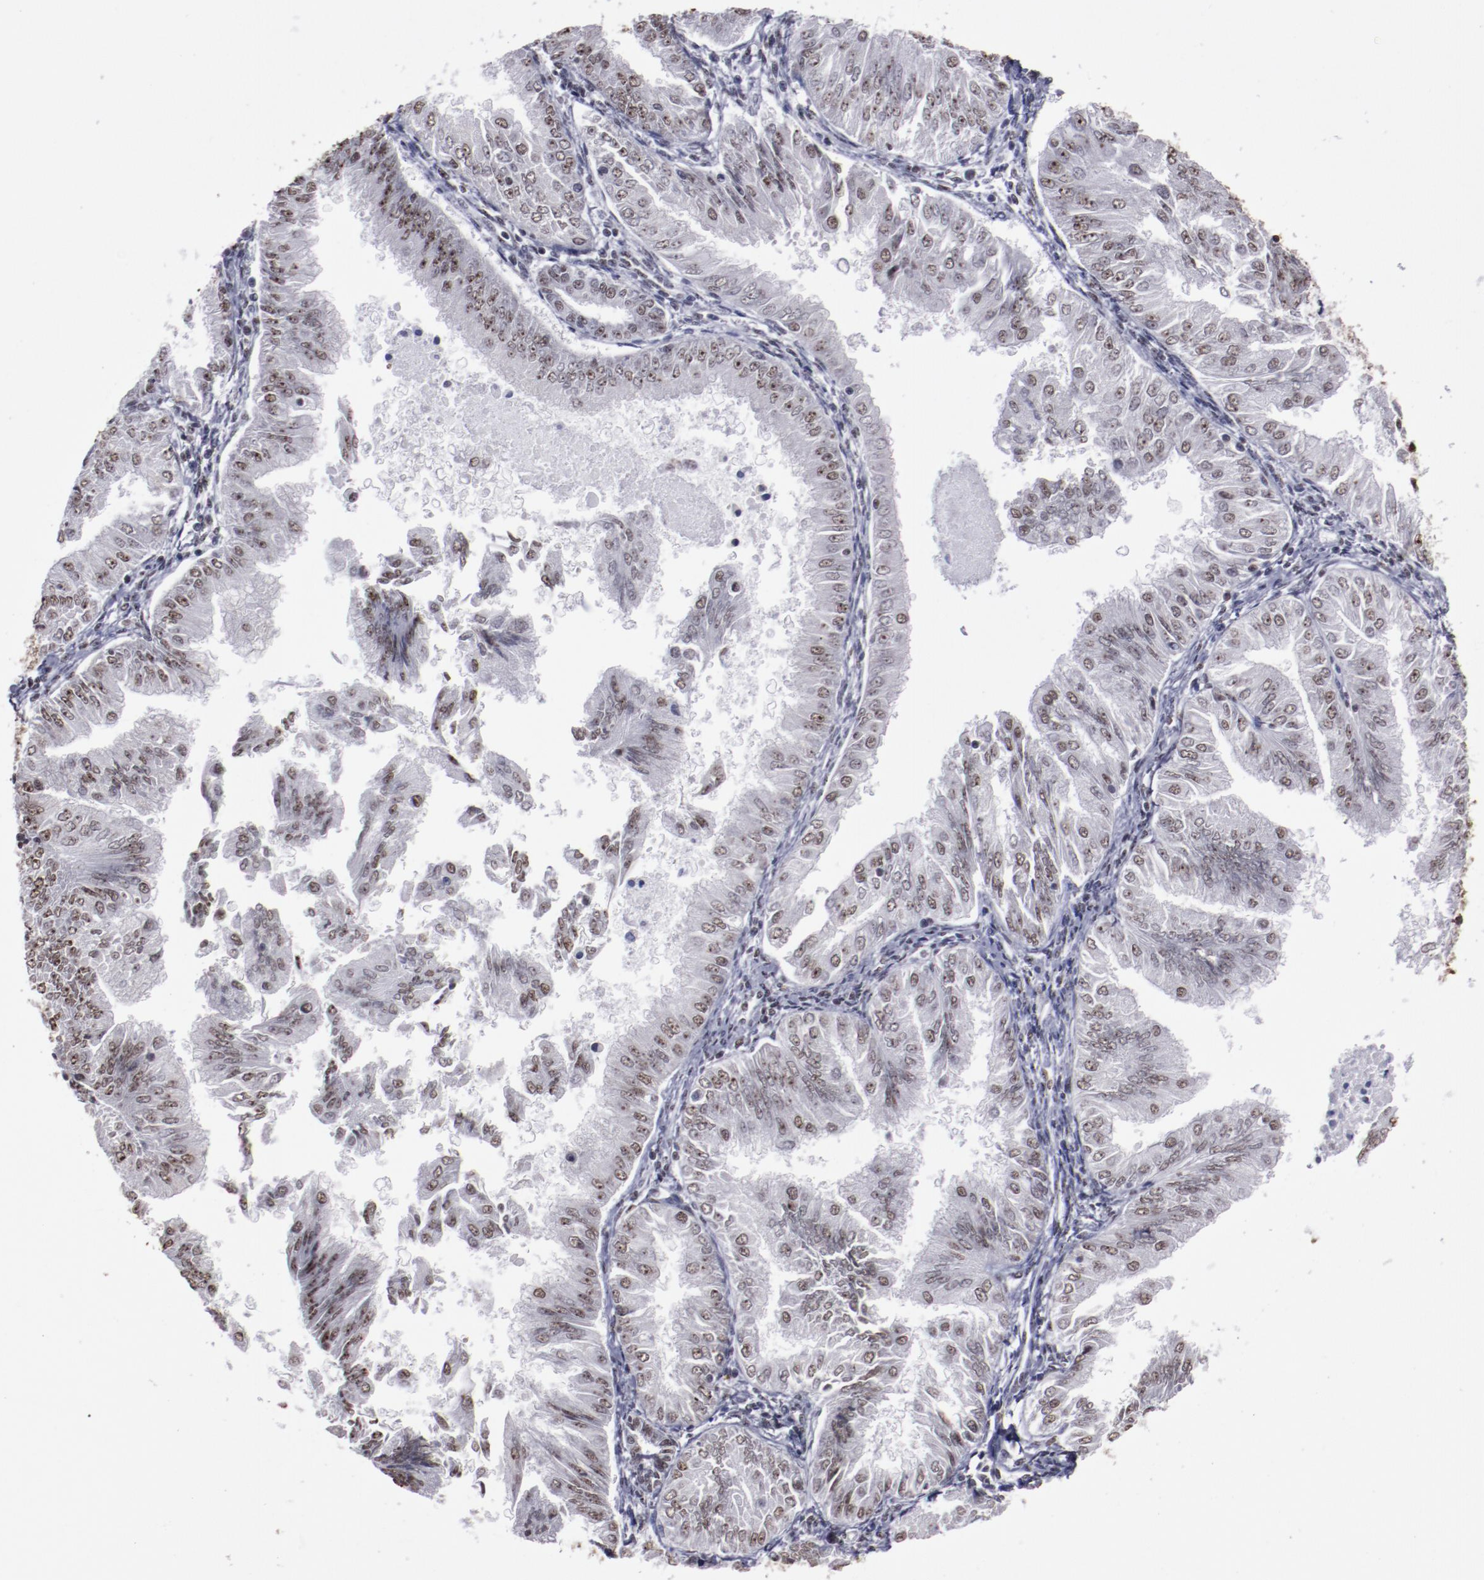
{"staining": {"intensity": "weak", "quantity": ">75%", "location": "nuclear"}, "tissue": "endometrial cancer", "cell_type": "Tumor cells", "image_type": "cancer", "snomed": [{"axis": "morphology", "description": "Adenocarcinoma, NOS"}, {"axis": "topography", "description": "Endometrium"}], "caption": "Weak nuclear expression for a protein is appreciated in about >75% of tumor cells of endometrial cancer (adenocarcinoma) using immunohistochemistry.", "gene": "HNRNPA2B1", "patient": {"sex": "female", "age": 53}}